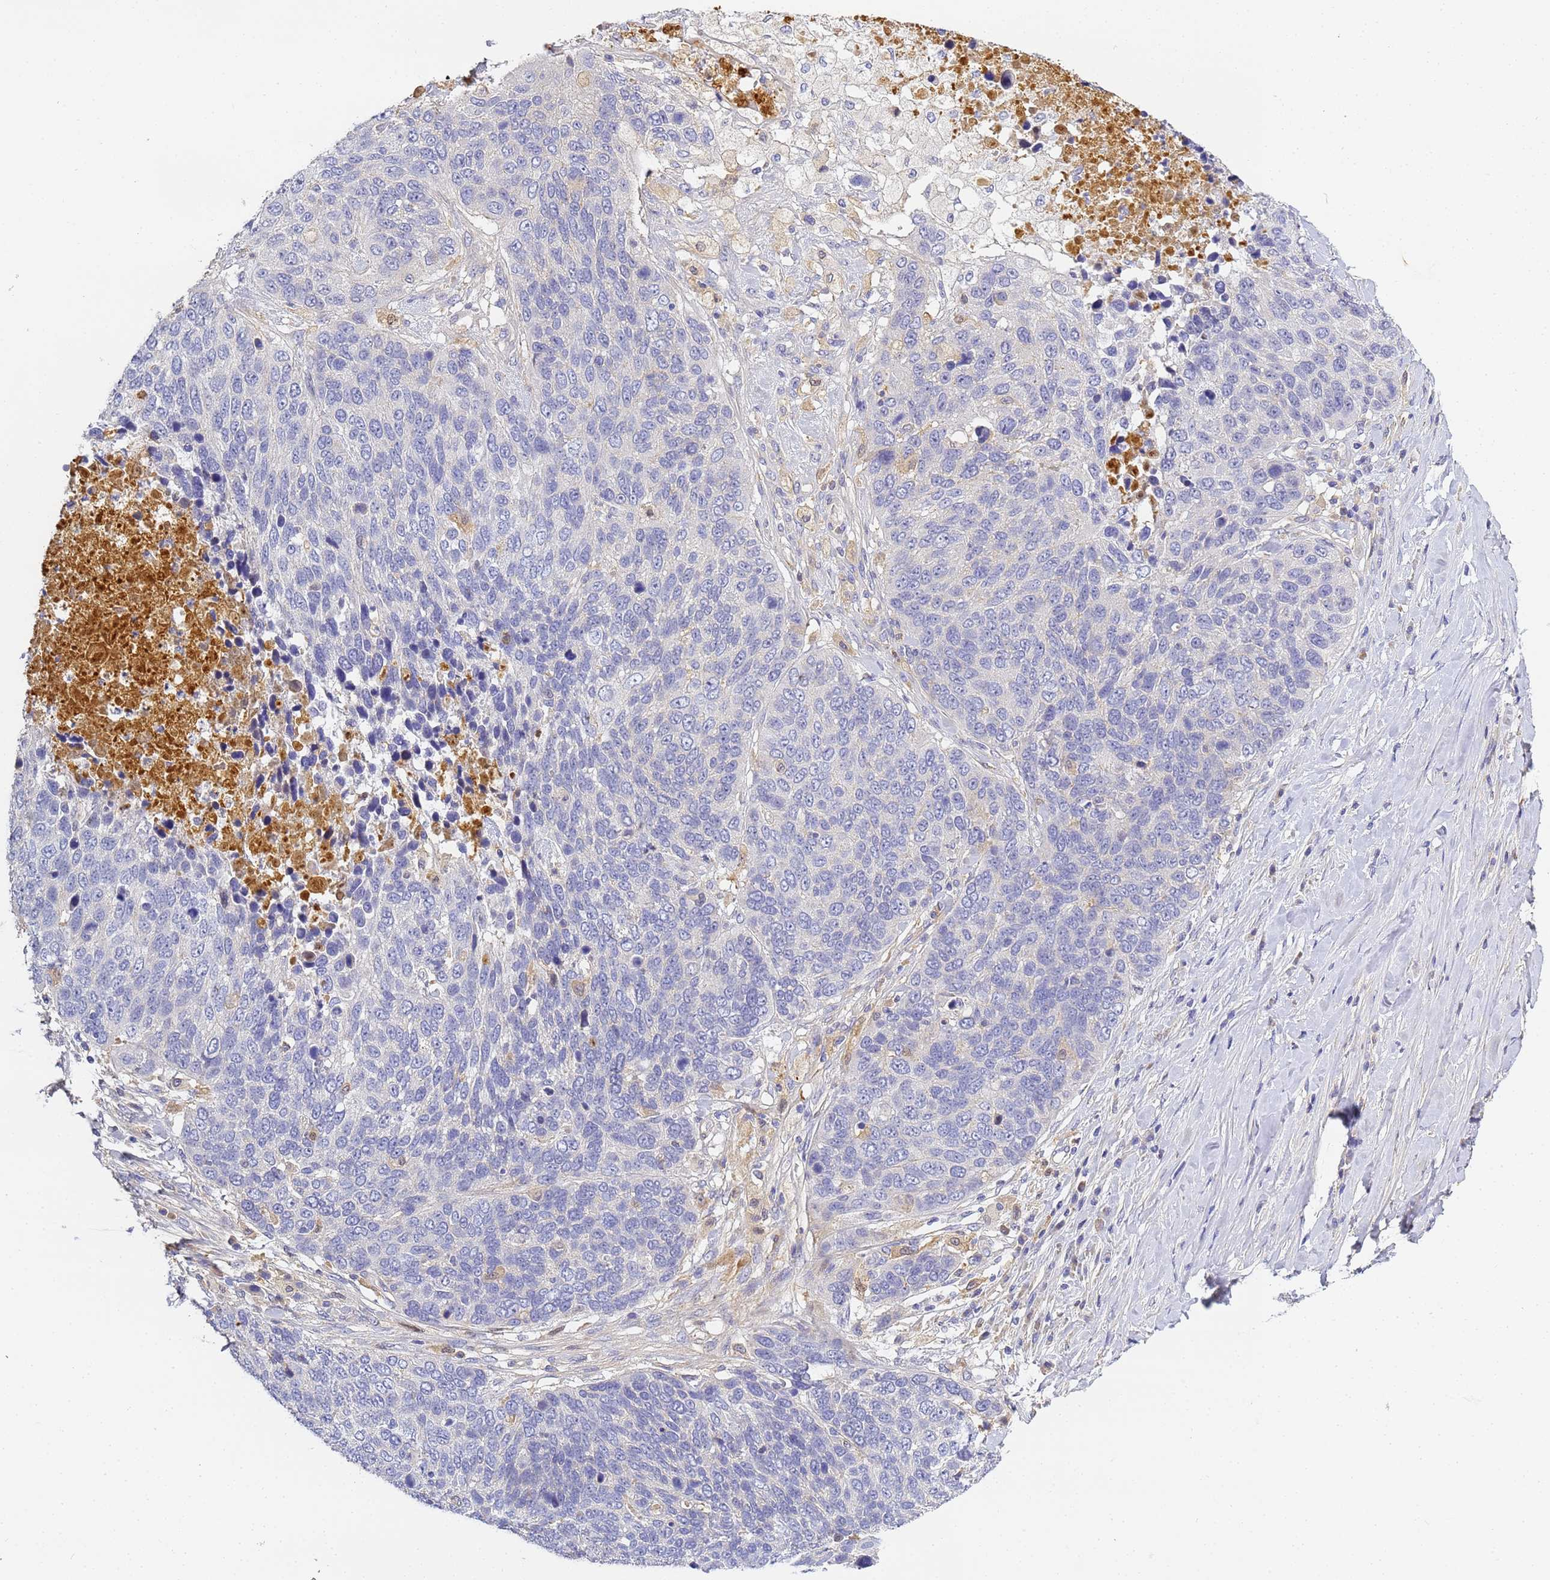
{"staining": {"intensity": "negative", "quantity": "none", "location": "none"}, "tissue": "lung cancer", "cell_type": "Tumor cells", "image_type": "cancer", "snomed": [{"axis": "morphology", "description": "Normal tissue, NOS"}, {"axis": "morphology", "description": "Squamous cell carcinoma, NOS"}, {"axis": "topography", "description": "Lymph node"}, {"axis": "topography", "description": "Lung"}], "caption": "There is no significant staining in tumor cells of lung cancer. (Stains: DAB (3,3'-diaminobenzidine) immunohistochemistry with hematoxylin counter stain, Microscopy: brightfield microscopy at high magnification).", "gene": "CFH", "patient": {"sex": "male", "age": 66}}